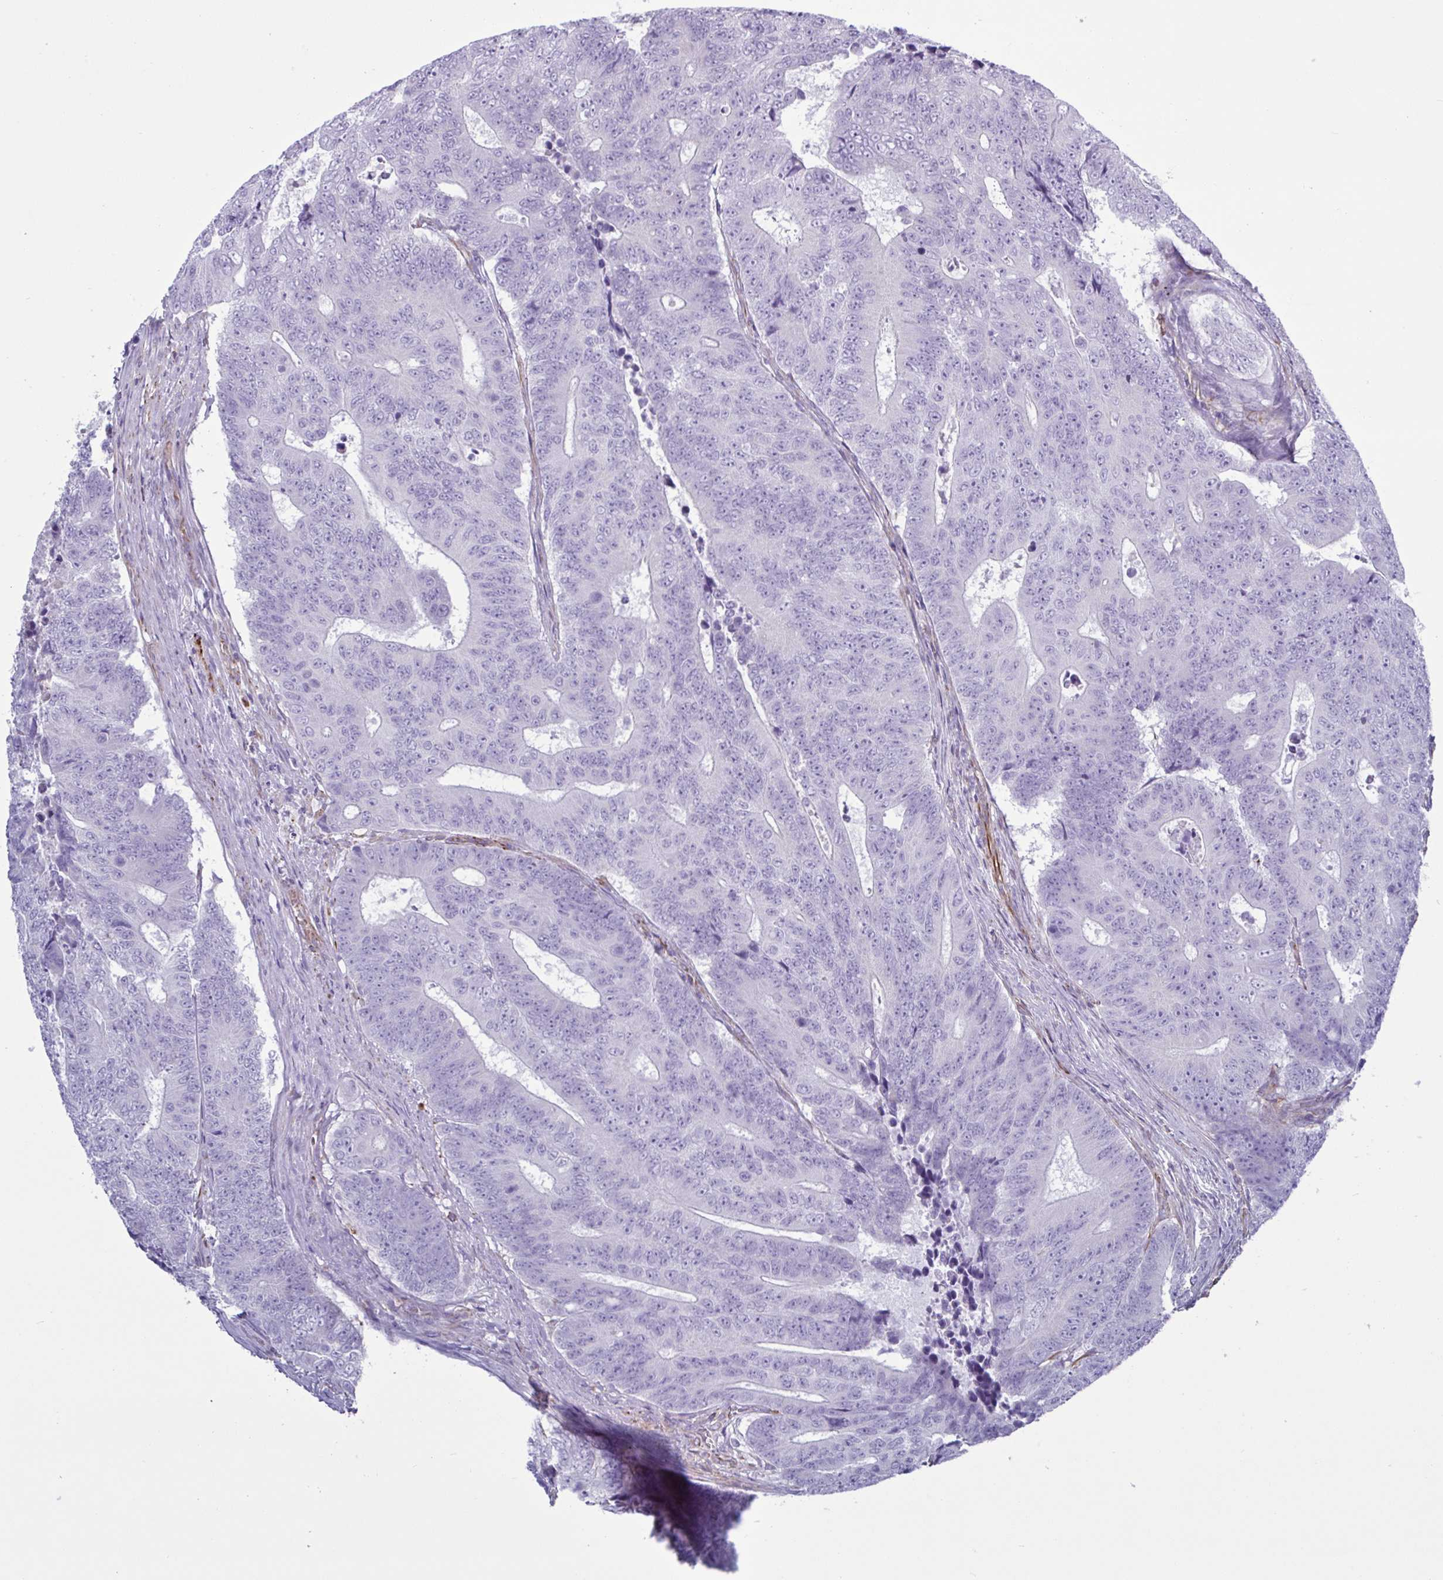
{"staining": {"intensity": "negative", "quantity": "none", "location": "none"}, "tissue": "colorectal cancer", "cell_type": "Tumor cells", "image_type": "cancer", "snomed": [{"axis": "morphology", "description": "Adenocarcinoma, NOS"}, {"axis": "topography", "description": "Colon"}], "caption": "A histopathology image of human colorectal cancer is negative for staining in tumor cells.", "gene": "TMEM86B", "patient": {"sex": "female", "age": 48}}